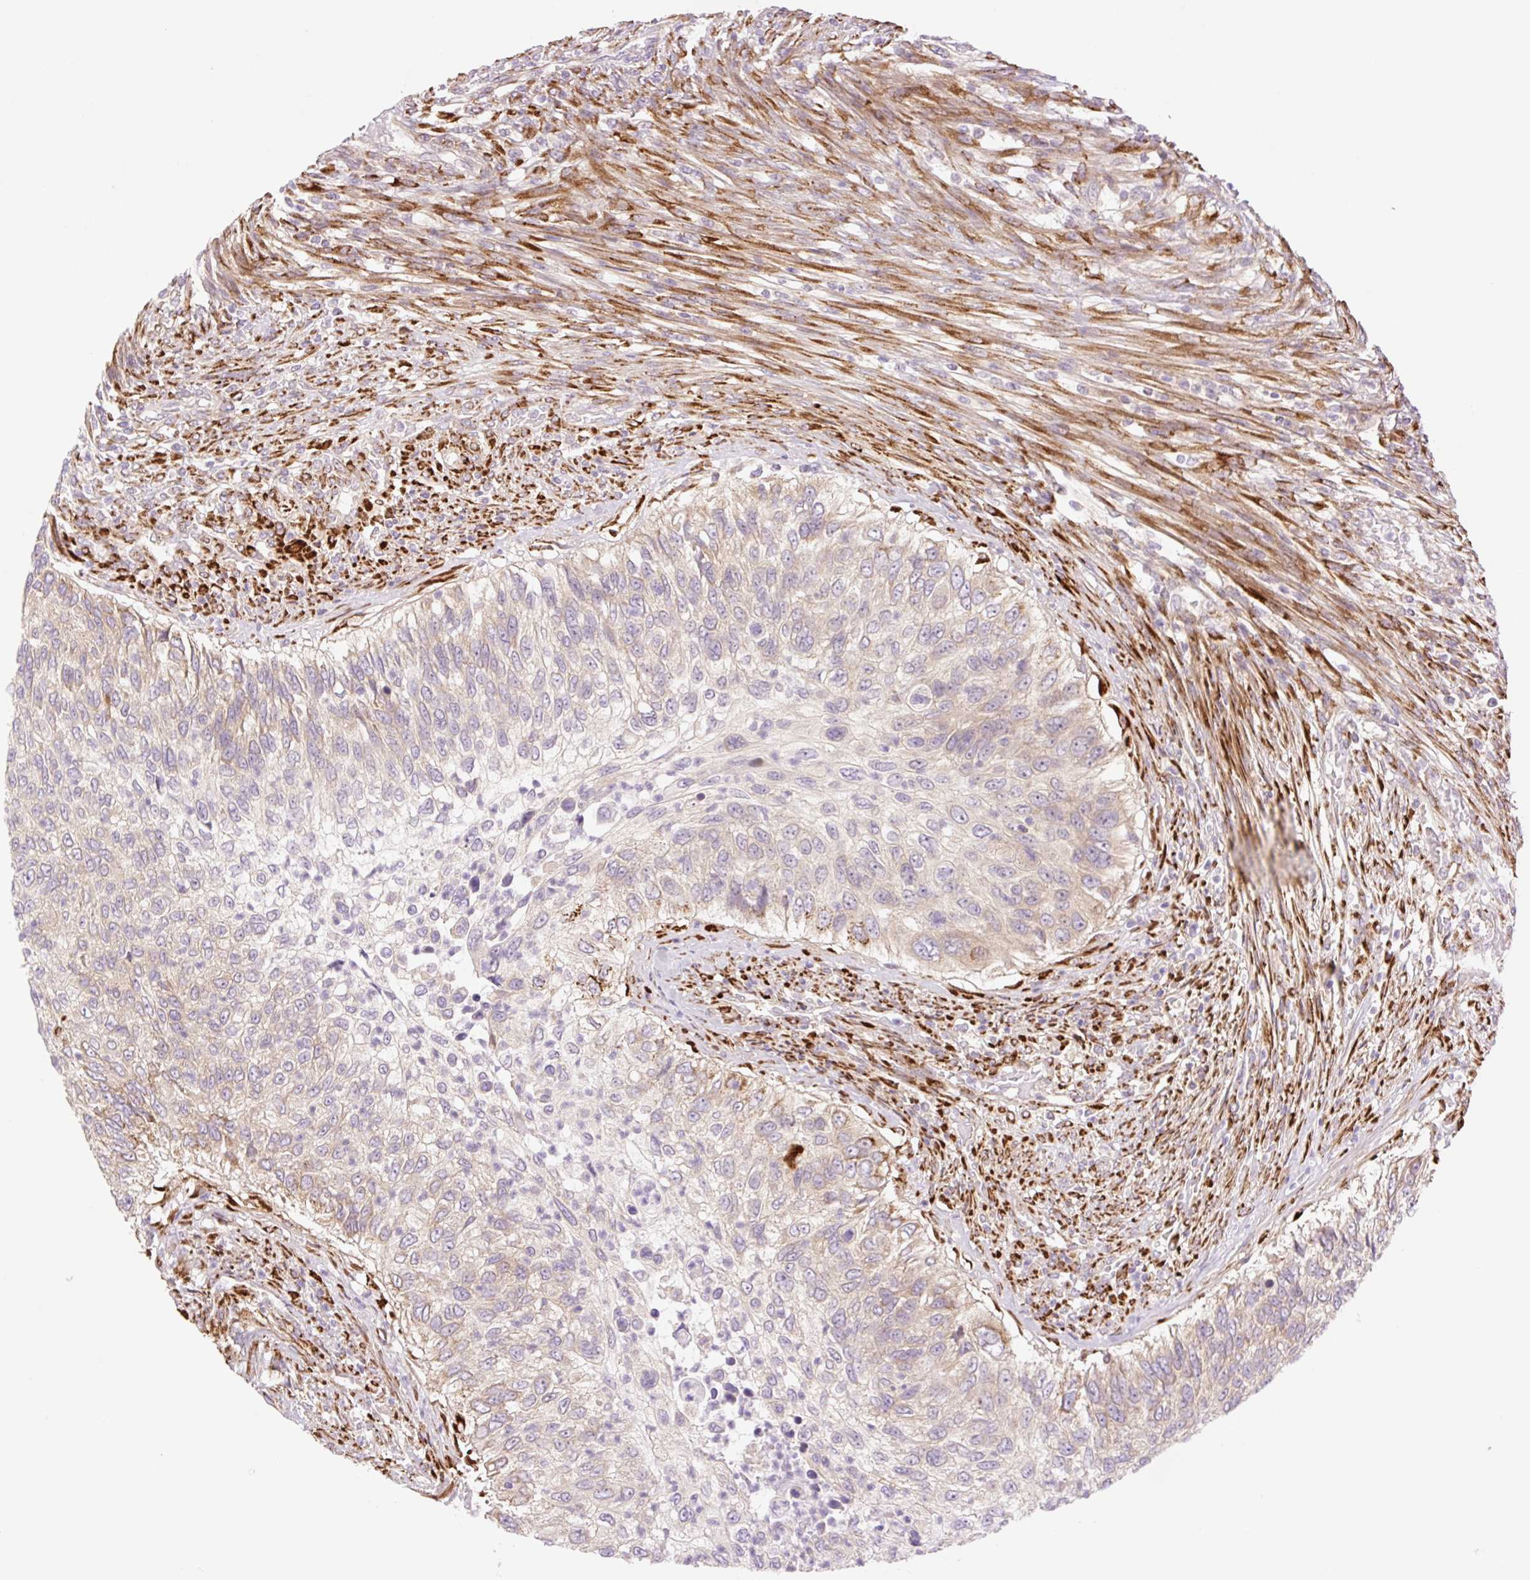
{"staining": {"intensity": "weak", "quantity": "25%-75%", "location": "cytoplasmic/membranous"}, "tissue": "urothelial cancer", "cell_type": "Tumor cells", "image_type": "cancer", "snomed": [{"axis": "morphology", "description": "Urothelial carcinoma, High grade"}, {"axis": "topography", "description": "Urinary bladder"}], "caption": "Protein expression analysis of human urothelial carcinoma (high-grade) reveals weak cytoplasmic/membranous positivity in approximately 25%-75% of tumor cells.", "gene": "COL5A1", "patient": {"sex": "female", "age": 60}}